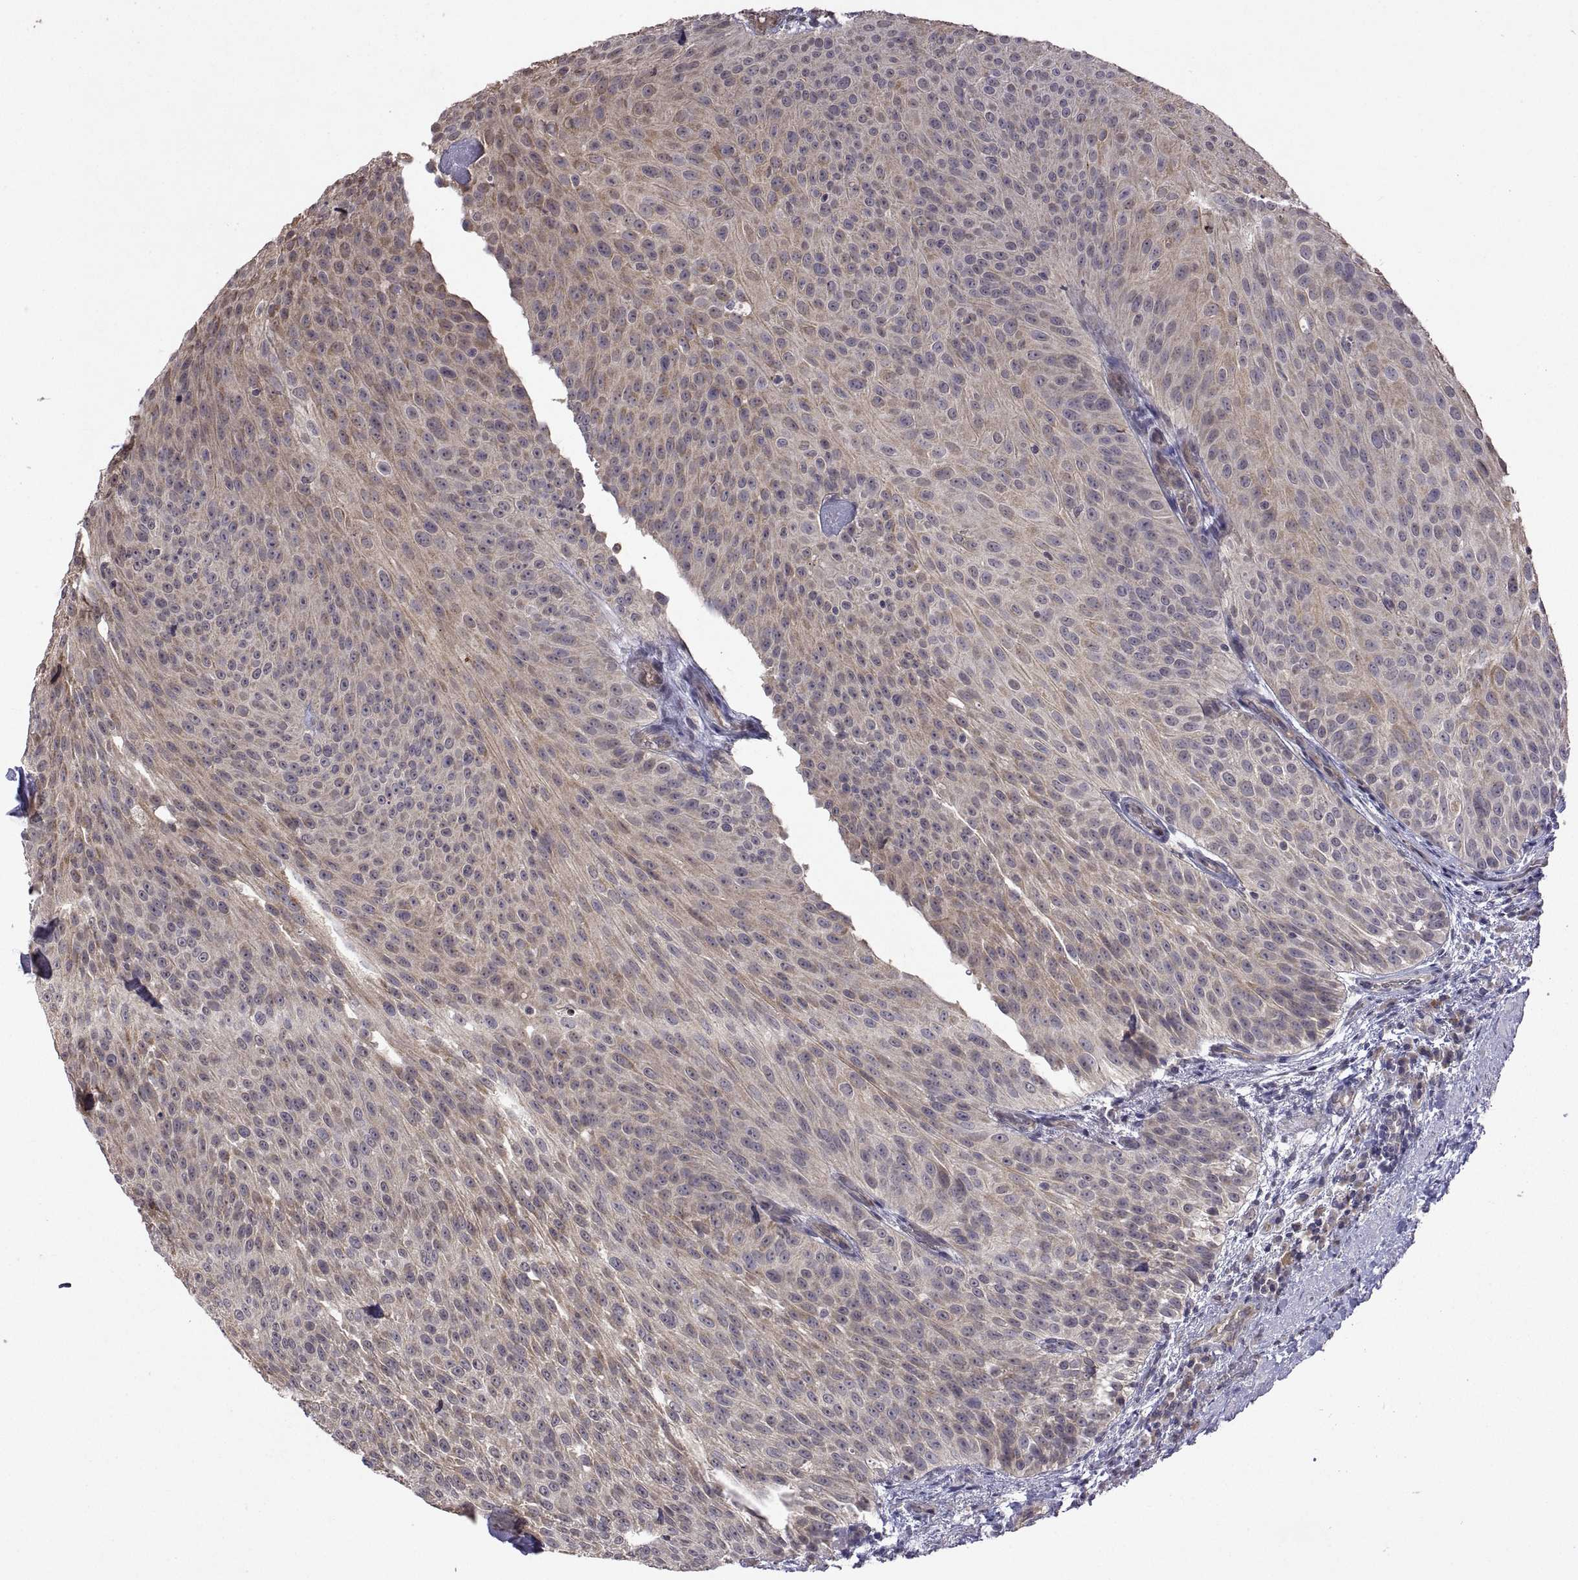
{"staining": {"intensity": "moderate", "quantity": ">75%", "location": "cytoplasmic/membranous"}, "tissue": "urothelial cancer", "cell_type": "Tumor cells", "image_type": "cancer", "snomed": [{"axis": "morphology", "description": "Urothelial carcinoma, Low grade"}, {"axis": "topography", "description": "Urinary bladder"}], "caption": "Human urothelial carcinoma (low-grade) stained for a protein (brown) reveals moderate cytoplasmic/membranous positive positivity in approximately >75% of tumor cells.", "gene": "LAMA1", "patient": {"sex": "male", "age": 78}}